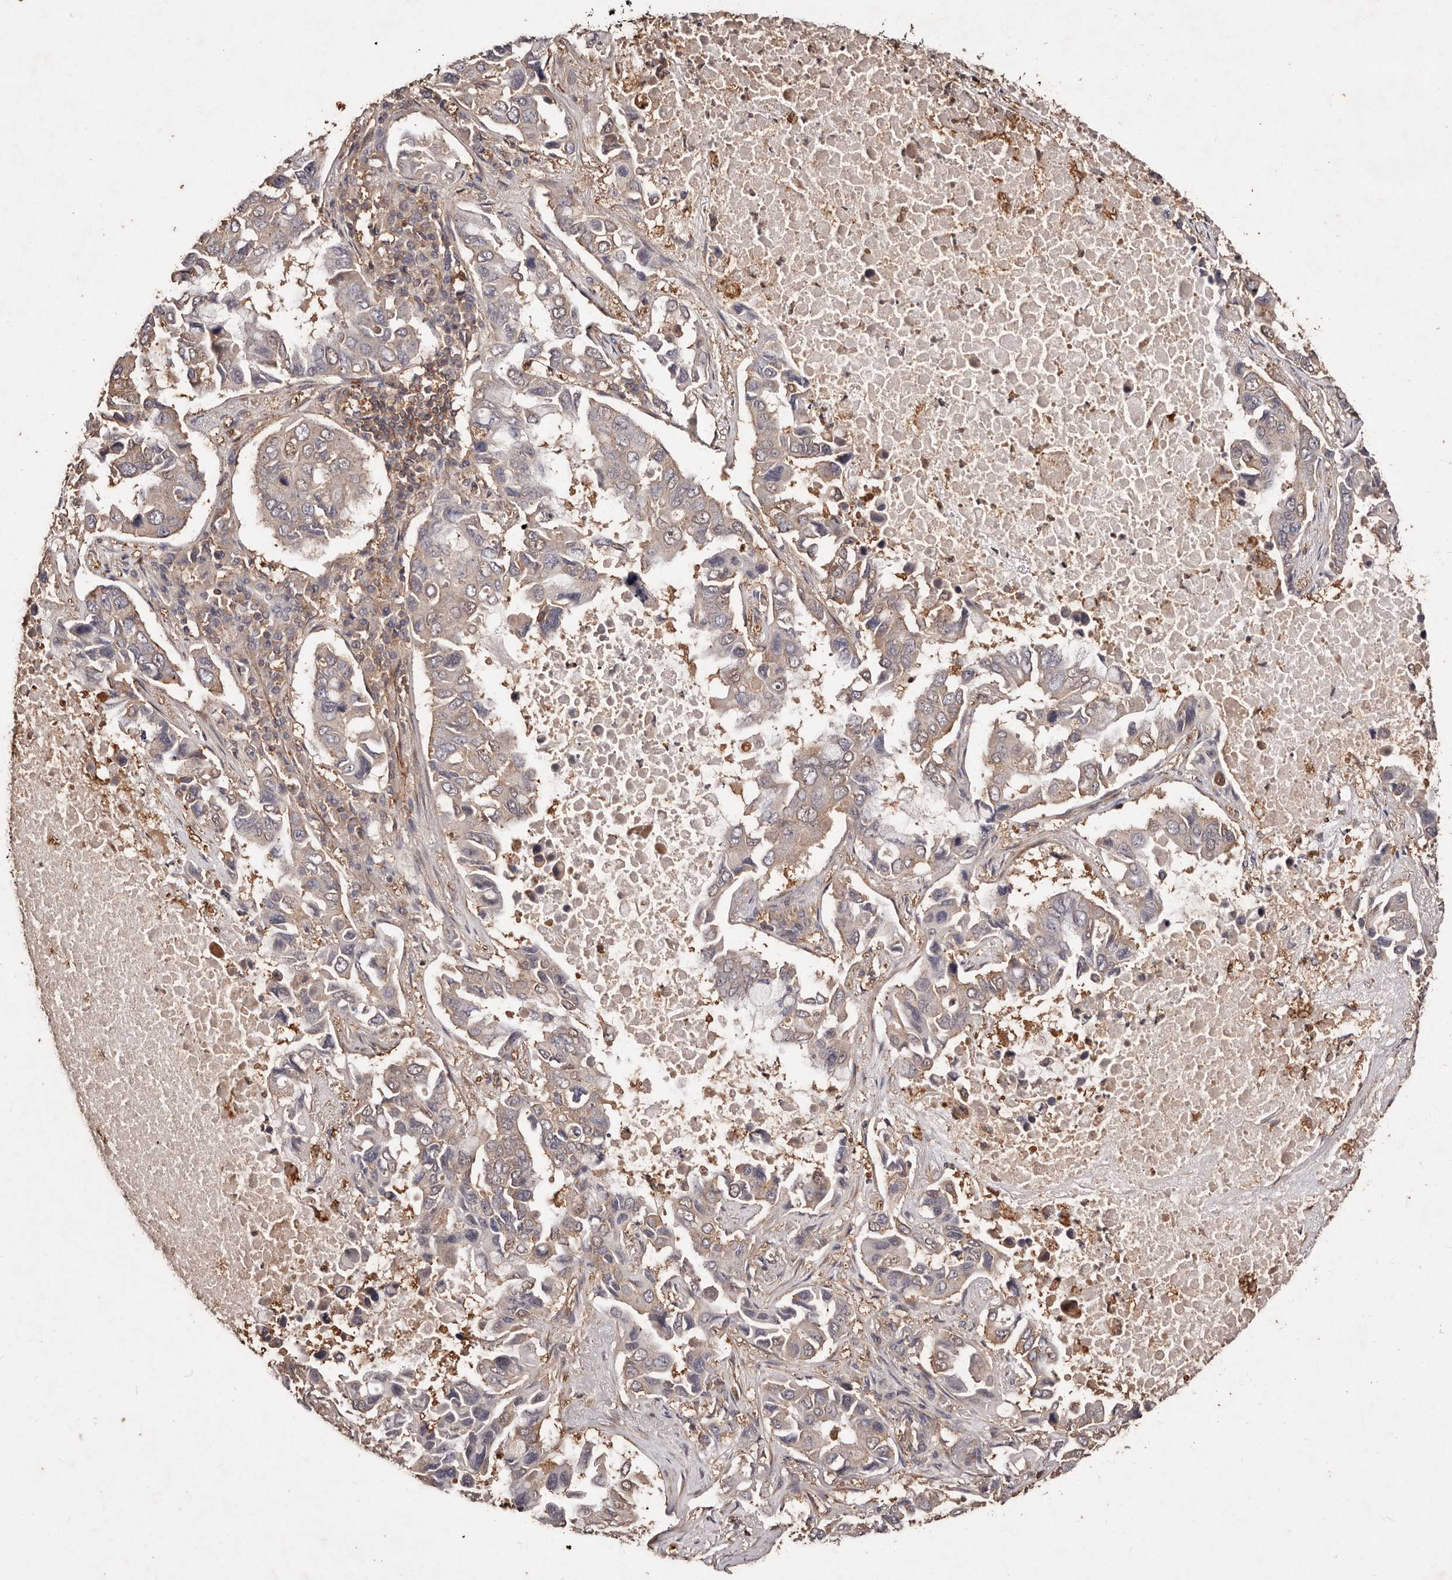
{"staining": {"intensity": "weak", "quantity": "25%-75%", "location": "cytoplasmic/membranous"}, "tissue": "lung cancer", "cell_type": "Tumor cells", "image_type": "cancer", "snomed": [{"axis": "morphology", "description": "Adenocarcinoma, NOS"}, {"axis": "topography", "description": "Lung"}], "caption": "Brown immunohistochemical staining in human lung cancer exhibits weak cytoplasmic/membranous expression in about 25%-75% of tumor cells.", "gene": "CCL14", "patient": {"sex": "male", "age": 64}}